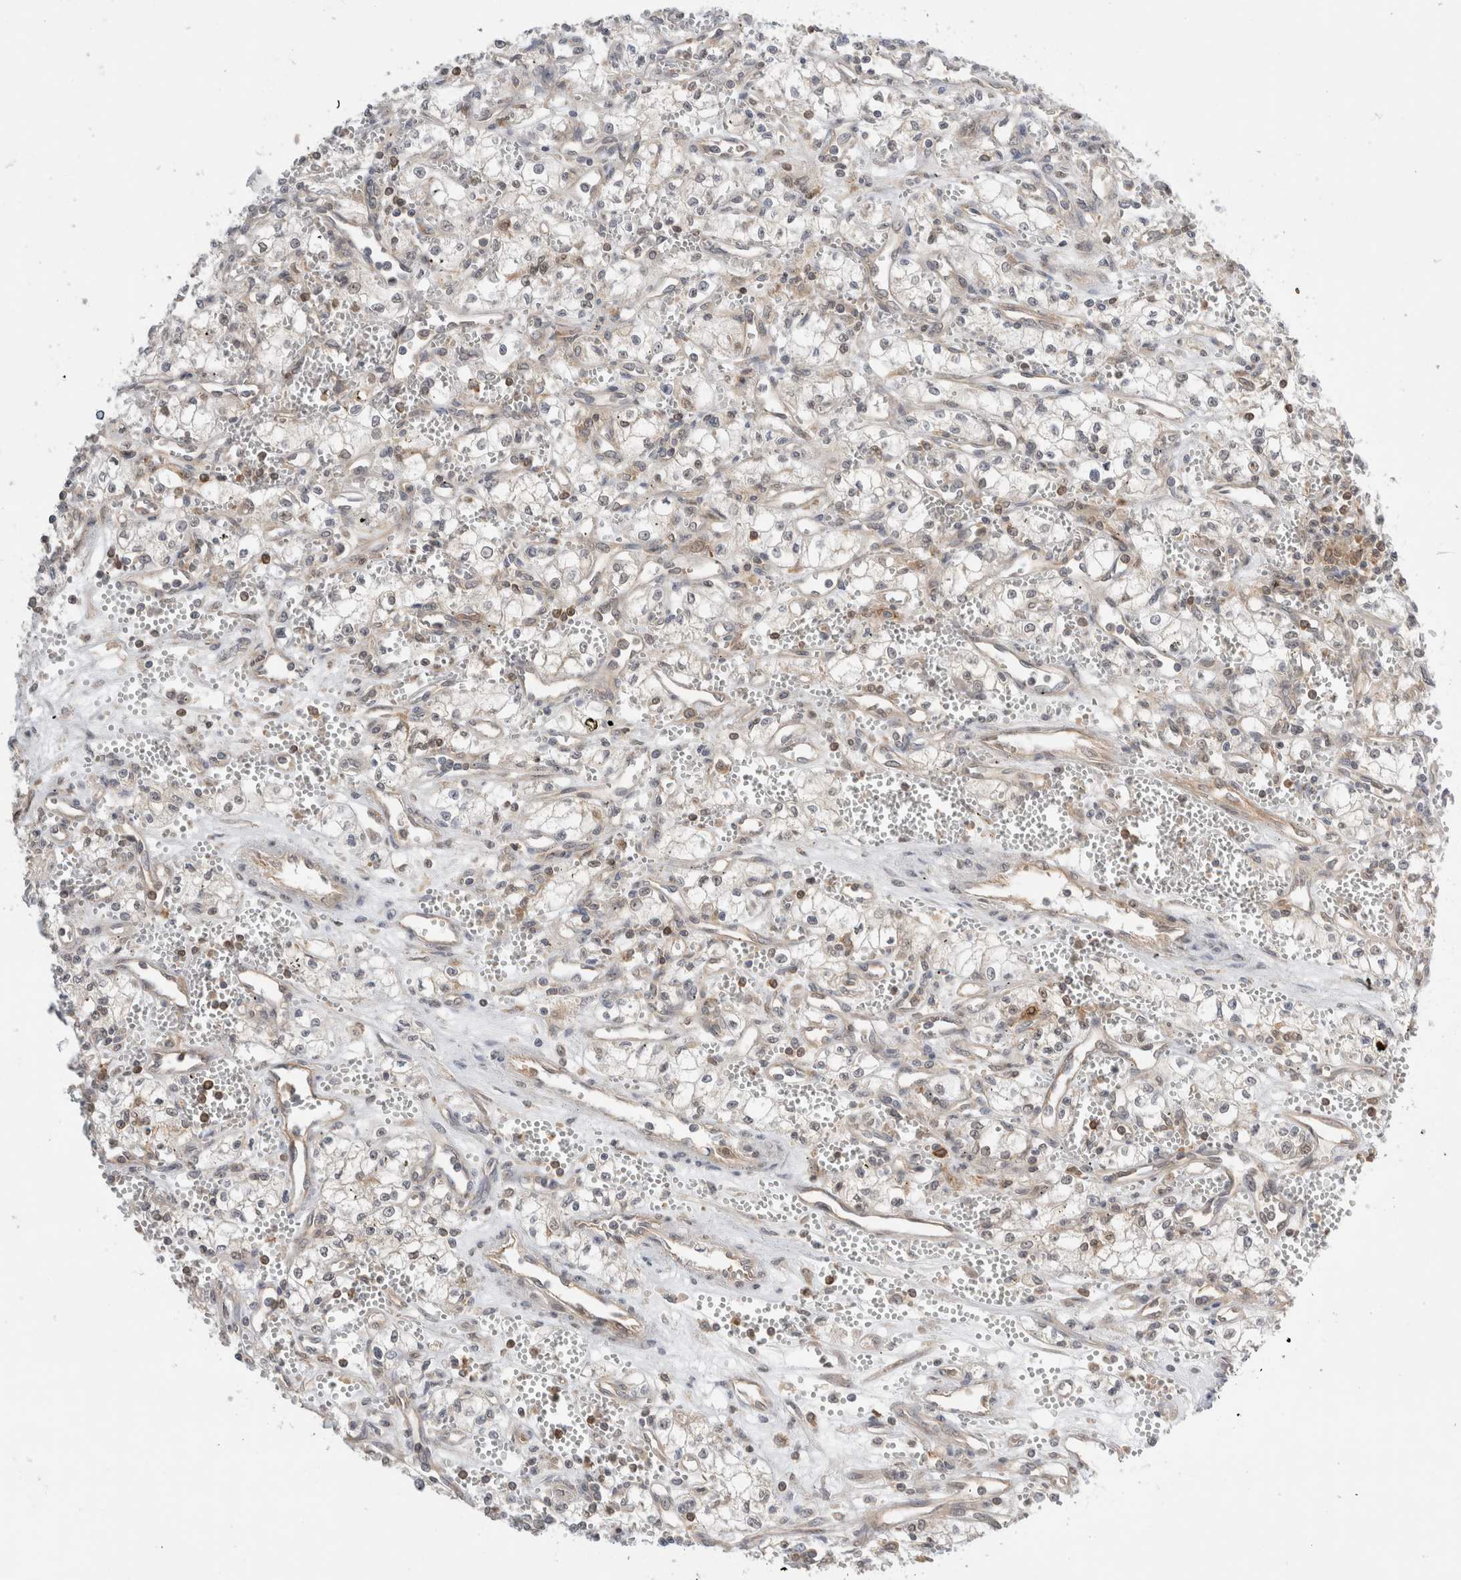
{"staining": {"intensity": "negative", "quantity": "none", "location": "none"}, "tissue": "renal cancer", "cell_type": "Tumor cells", "image_type": "cancer", "snomed": [{"axis": "morphology", "description": "Adenocarcinoma, NOS"}, {"axis": "topography", "description": "Kidney"}], "caption": "A photomicrograph of human adenocarcinoma (renal) is negative for staining in tumor cells. (Immunohistochemistry, brightfield microscopy, high magnification).", "gene": "NFKB1", "patient": {"sex": "male", "age": 59}}